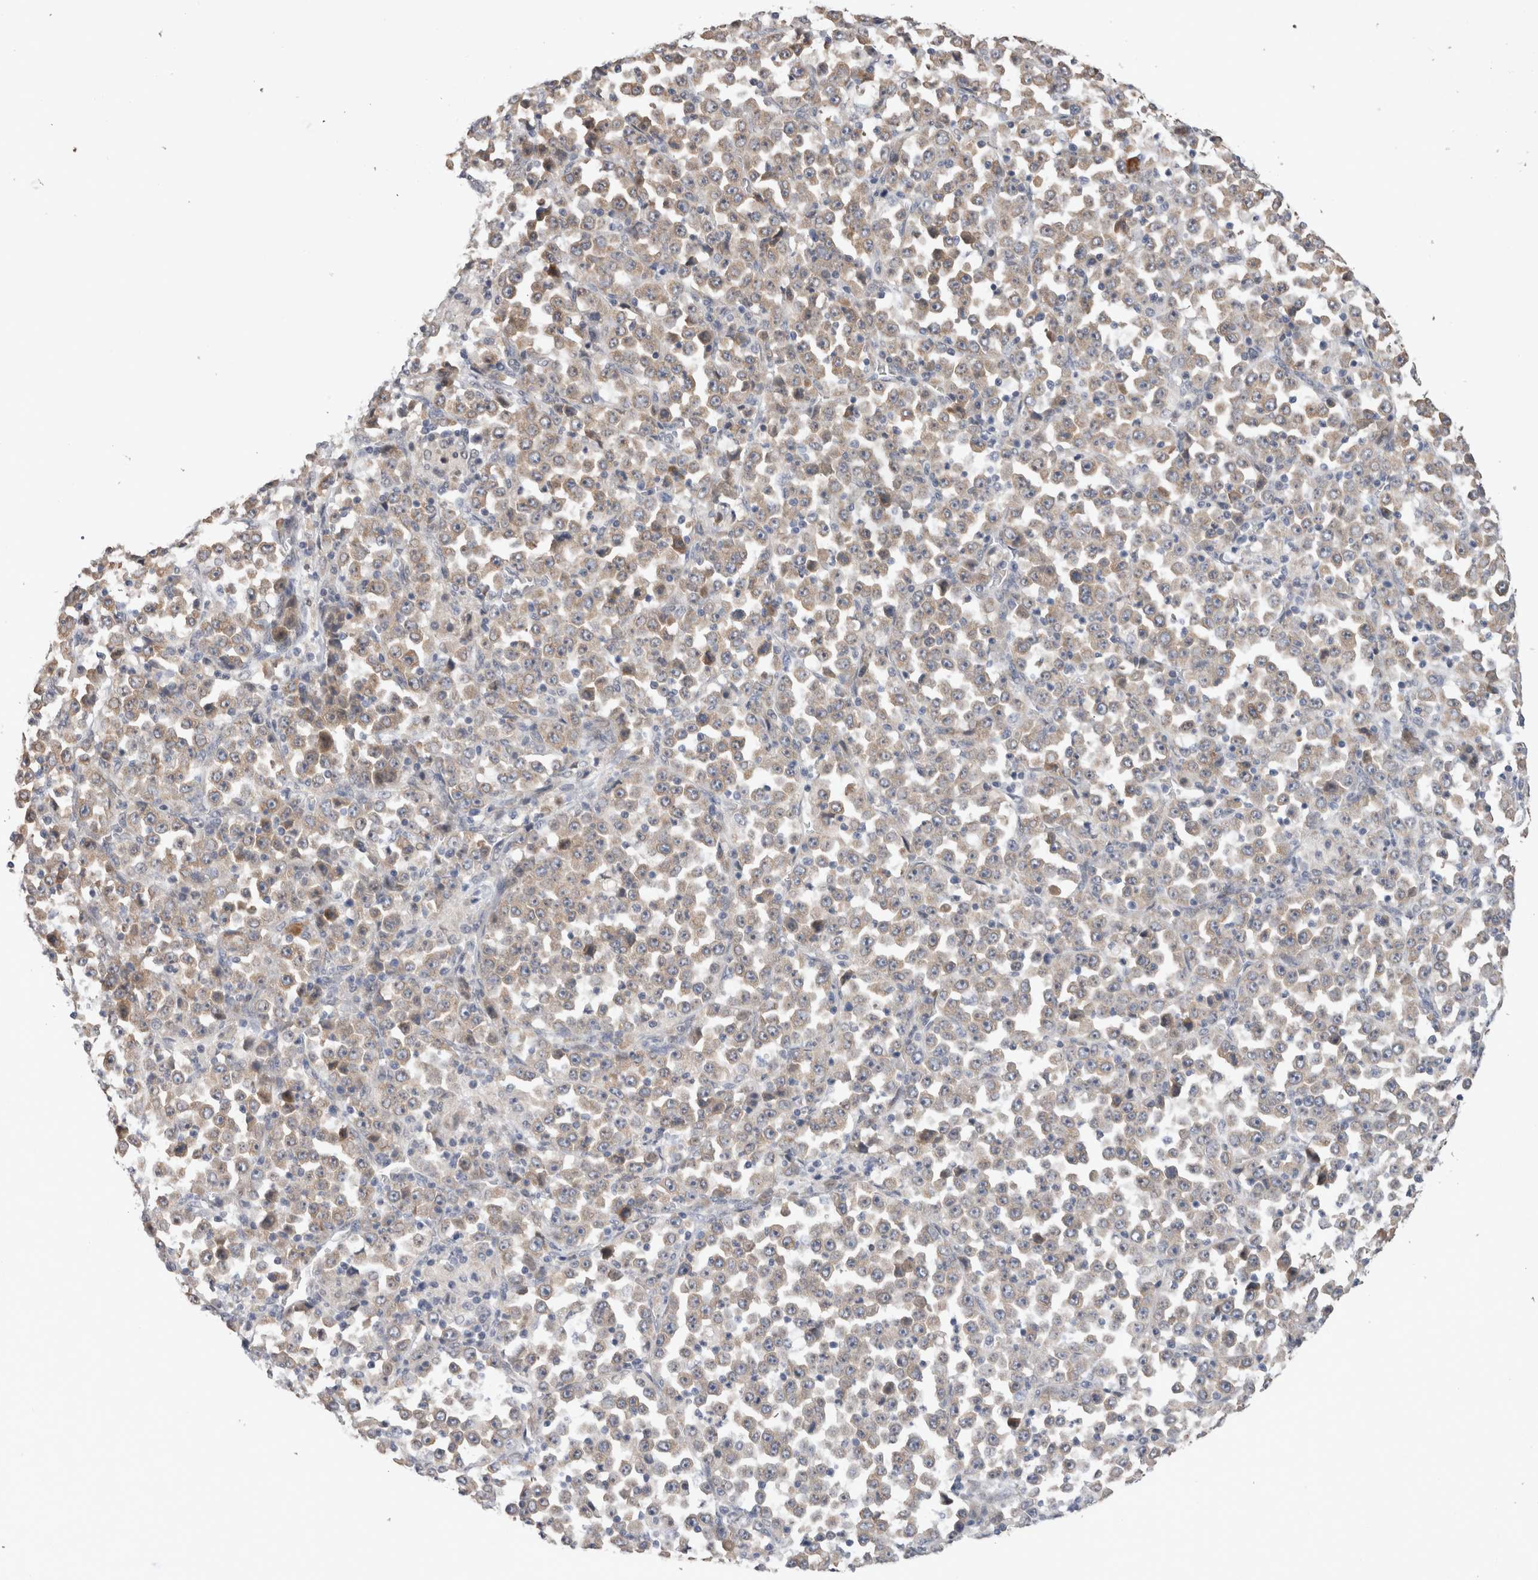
{"staining": {"intensity": "weak", "quantity": "<25%", "location": "cytoplasmic/membranous"}, "tissue": "stomach cancer", "cell_type": "Tumor cells", "image_type": "cancer", "snomed": [{"axis": "morphology", "description": "Normal tissue, NOS"}, {"axis": "morphology", "description": "Adenocarcinoma, NOS"}, {"axis": "topography", "description": "Stomach, upper"}, {"axis": "topography", "description": "Stomach"}], "caption": "DAB immunohistochemical staining of human stomach cancer demonstrates no significant staining in tumor cells.", "gene": "CRYBG1", "patient": {"sex": "male", "age": 59}}